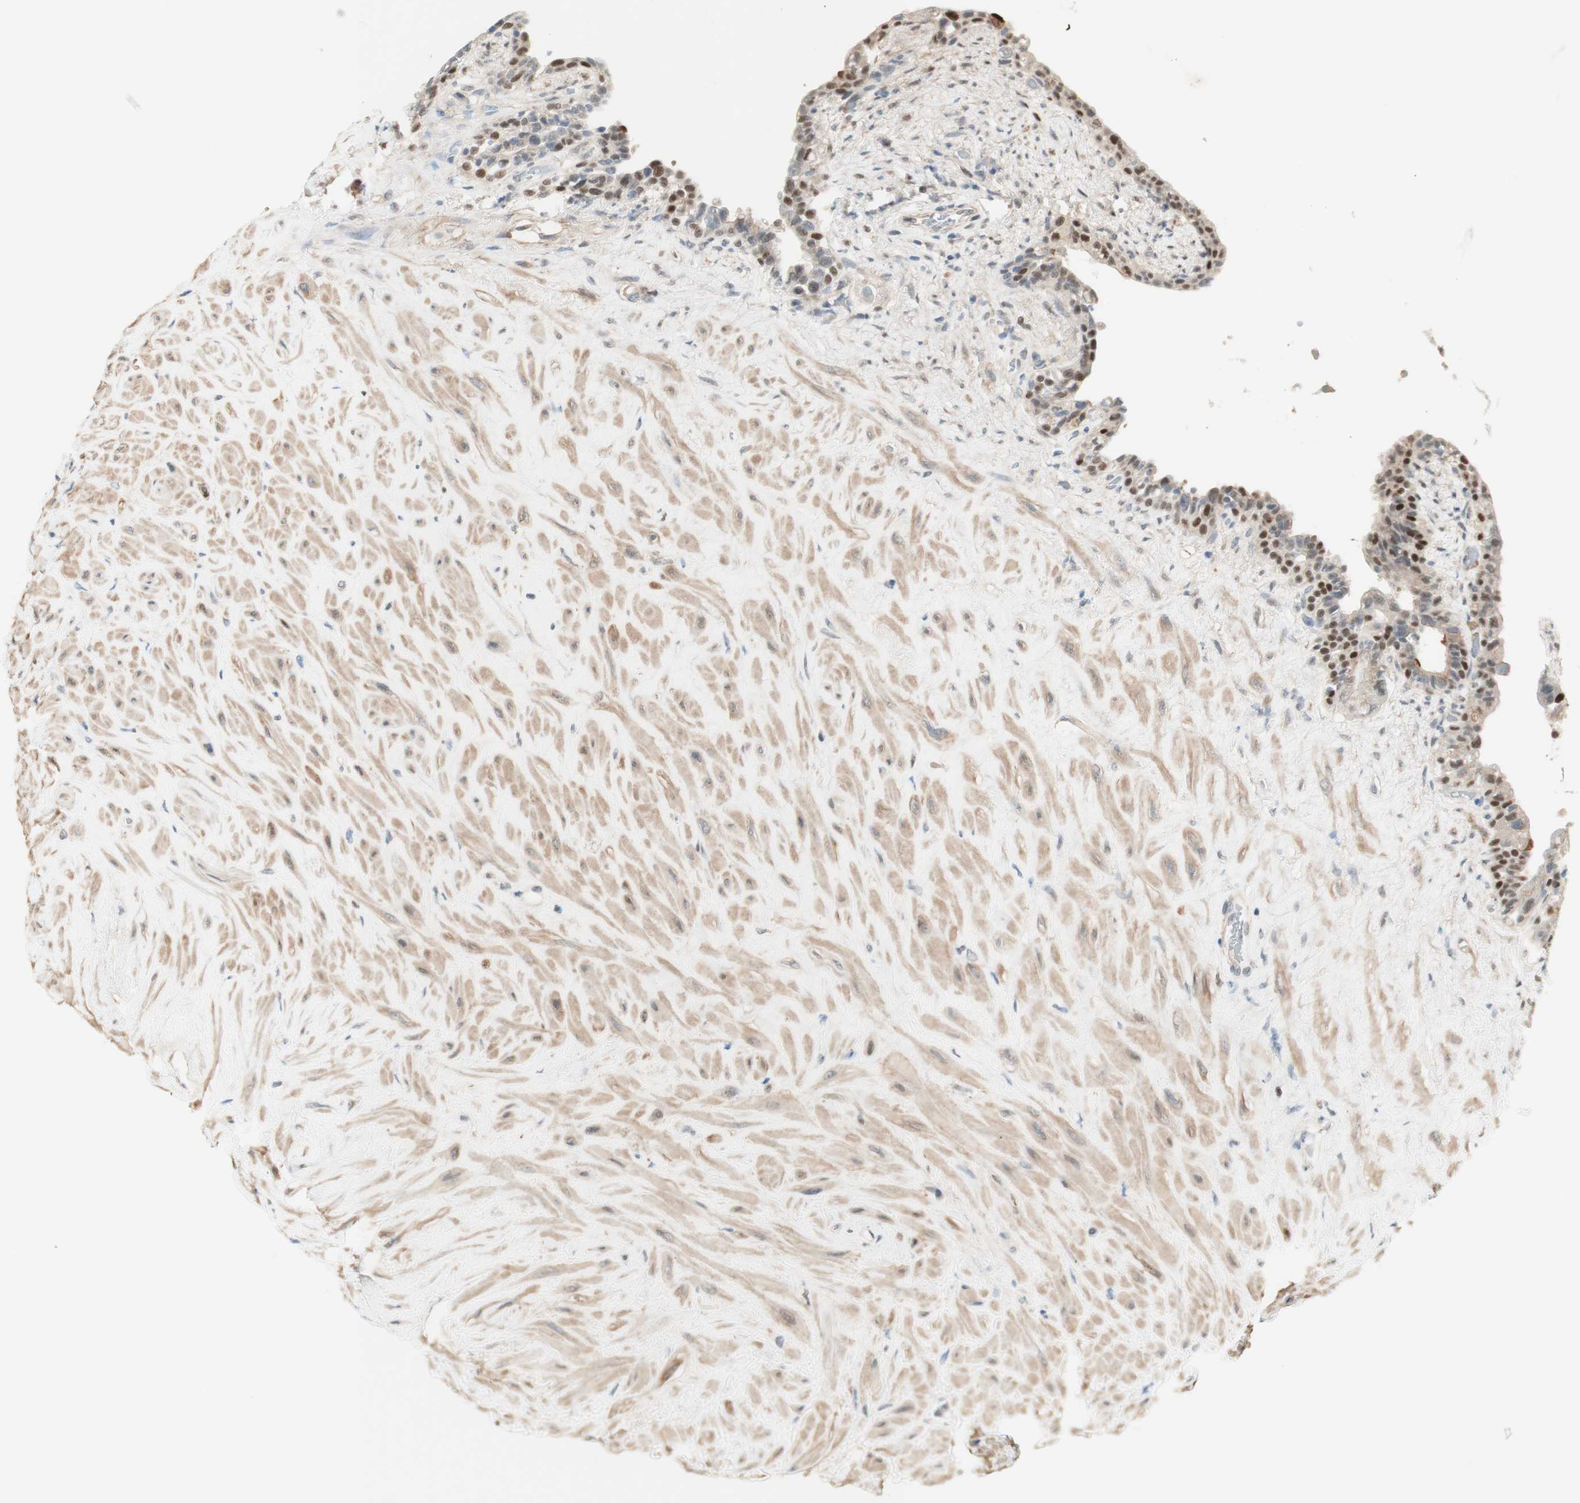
{"staining": {"intensity": "weak", "quantity": "25%-75%", "location": "nuclear"}, "tissue": "seminal vesicle", "cell_type": "Glandular cells", "image_type": "normal", "snomed": [{"axis": "morphology", "description": "Normal tissue, NOS"}, {"axis": "topography", "description": "Seminal veicle"}], "caption": "Normal seminal vesicle reveals weak nuclear positivity in about 25%-75% of glandular cells.", "gene": "RFNG", "patient": {"sex": "male", "age": 63}}